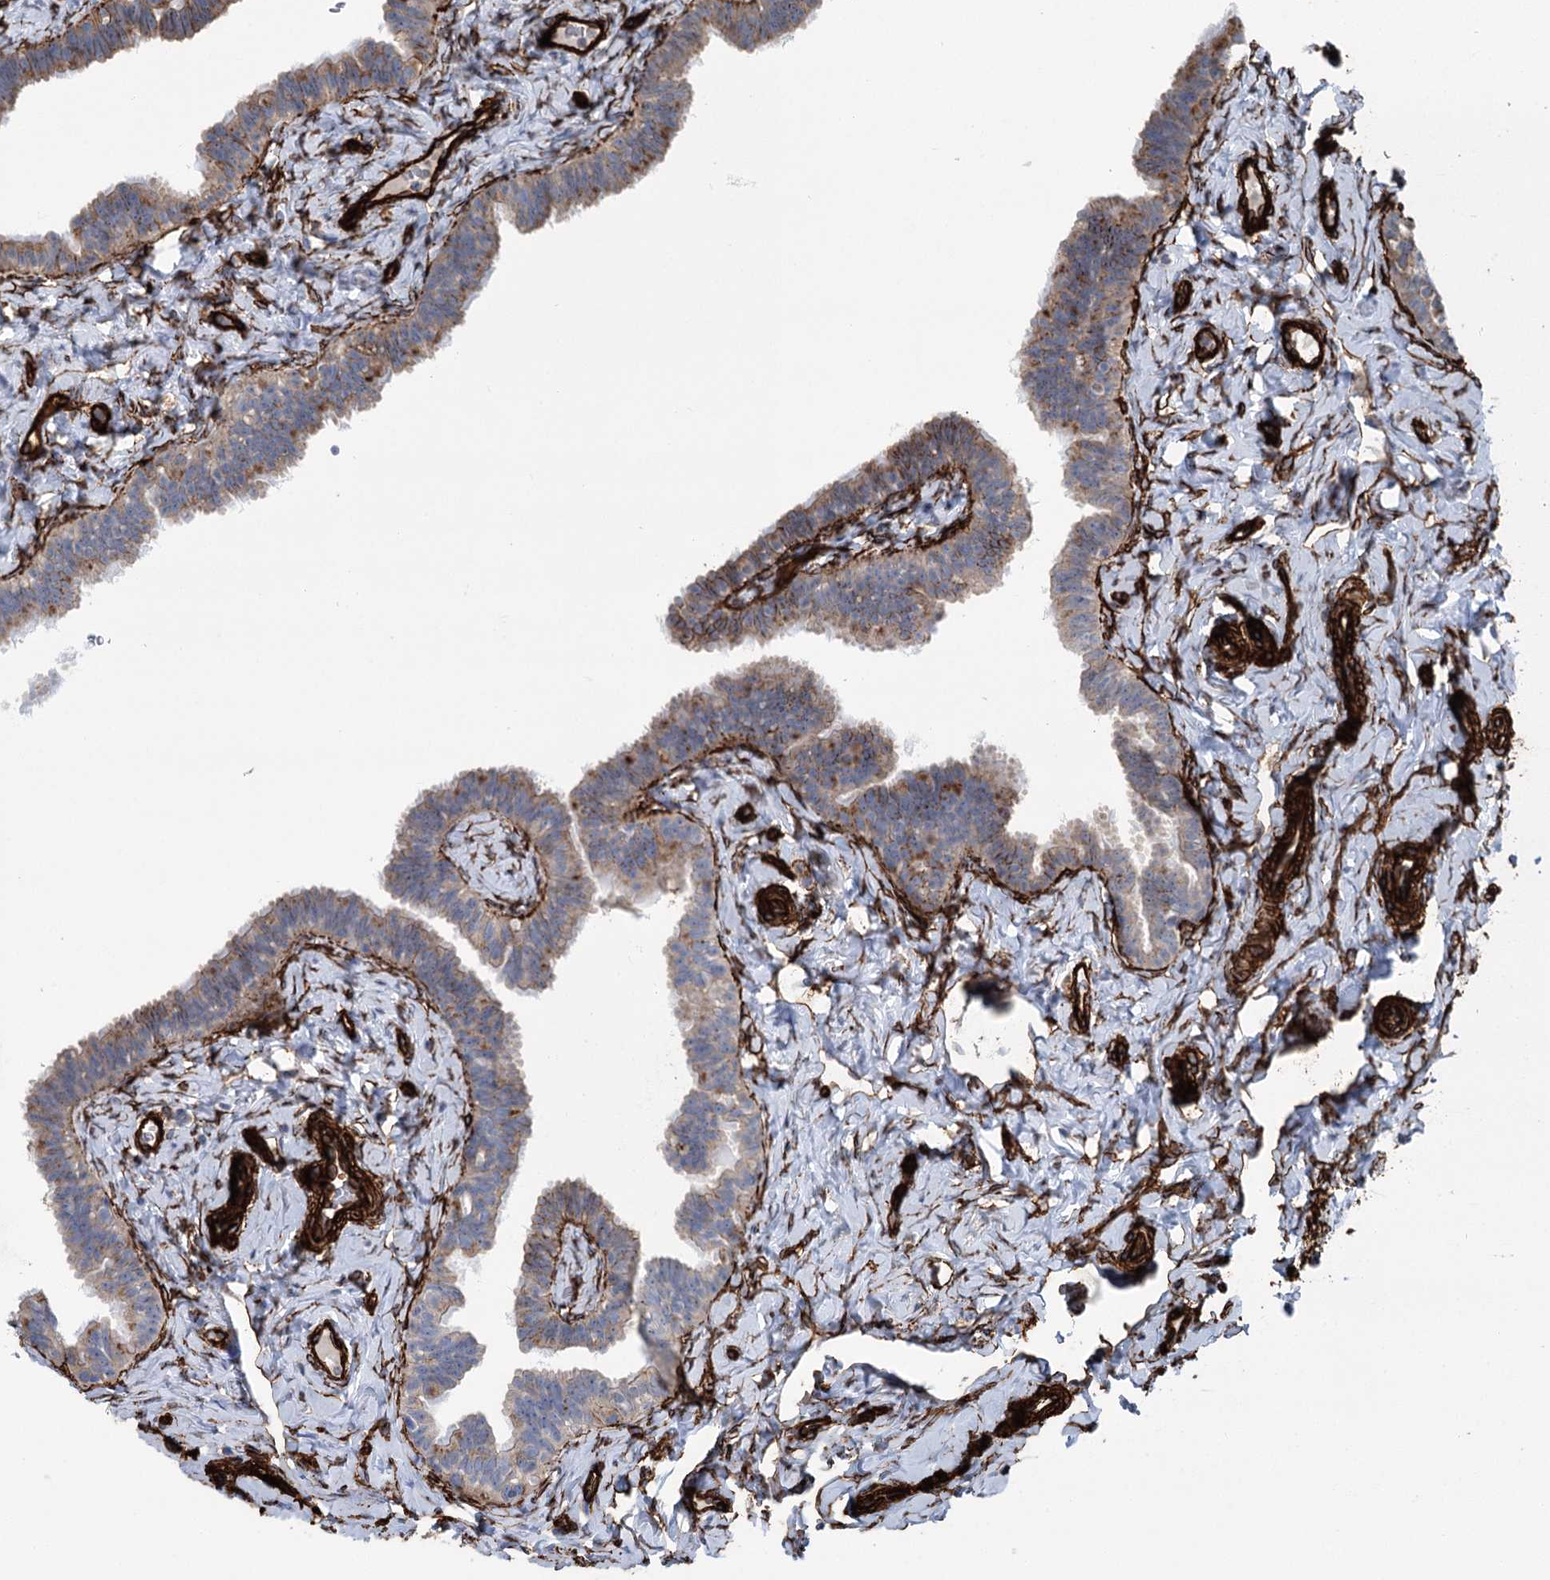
{"staining": {"intensity": "weak", "quantity": "25%-75%", "location": "cytoplasmic/membranous"}, "tissue": "fallopian tube", "cell_type": "Glandular cells", "image_type": "normal", "snomed": [{"axis": "morphology", "description": "Normal tissue, NOS"}, {"axis": "topography", "description": "Fallopian tube"}], "caption": "Immunohistochemistry staining of unremarkable fallopian tube, which exhibits low levels of weak cytoplasmic/membranous expression in approximately 25%-75% of glandular cells indicating weak cytoplasmic/membranous protein positivity. The staining was performed using DAB (3,3'-diaminobenzidine) (brown) for protein detection and nuclei were counterstained in hematoxylin (blue).", "gene": "IQSEC1", "patient": {"sex": "female", "age": 65}}